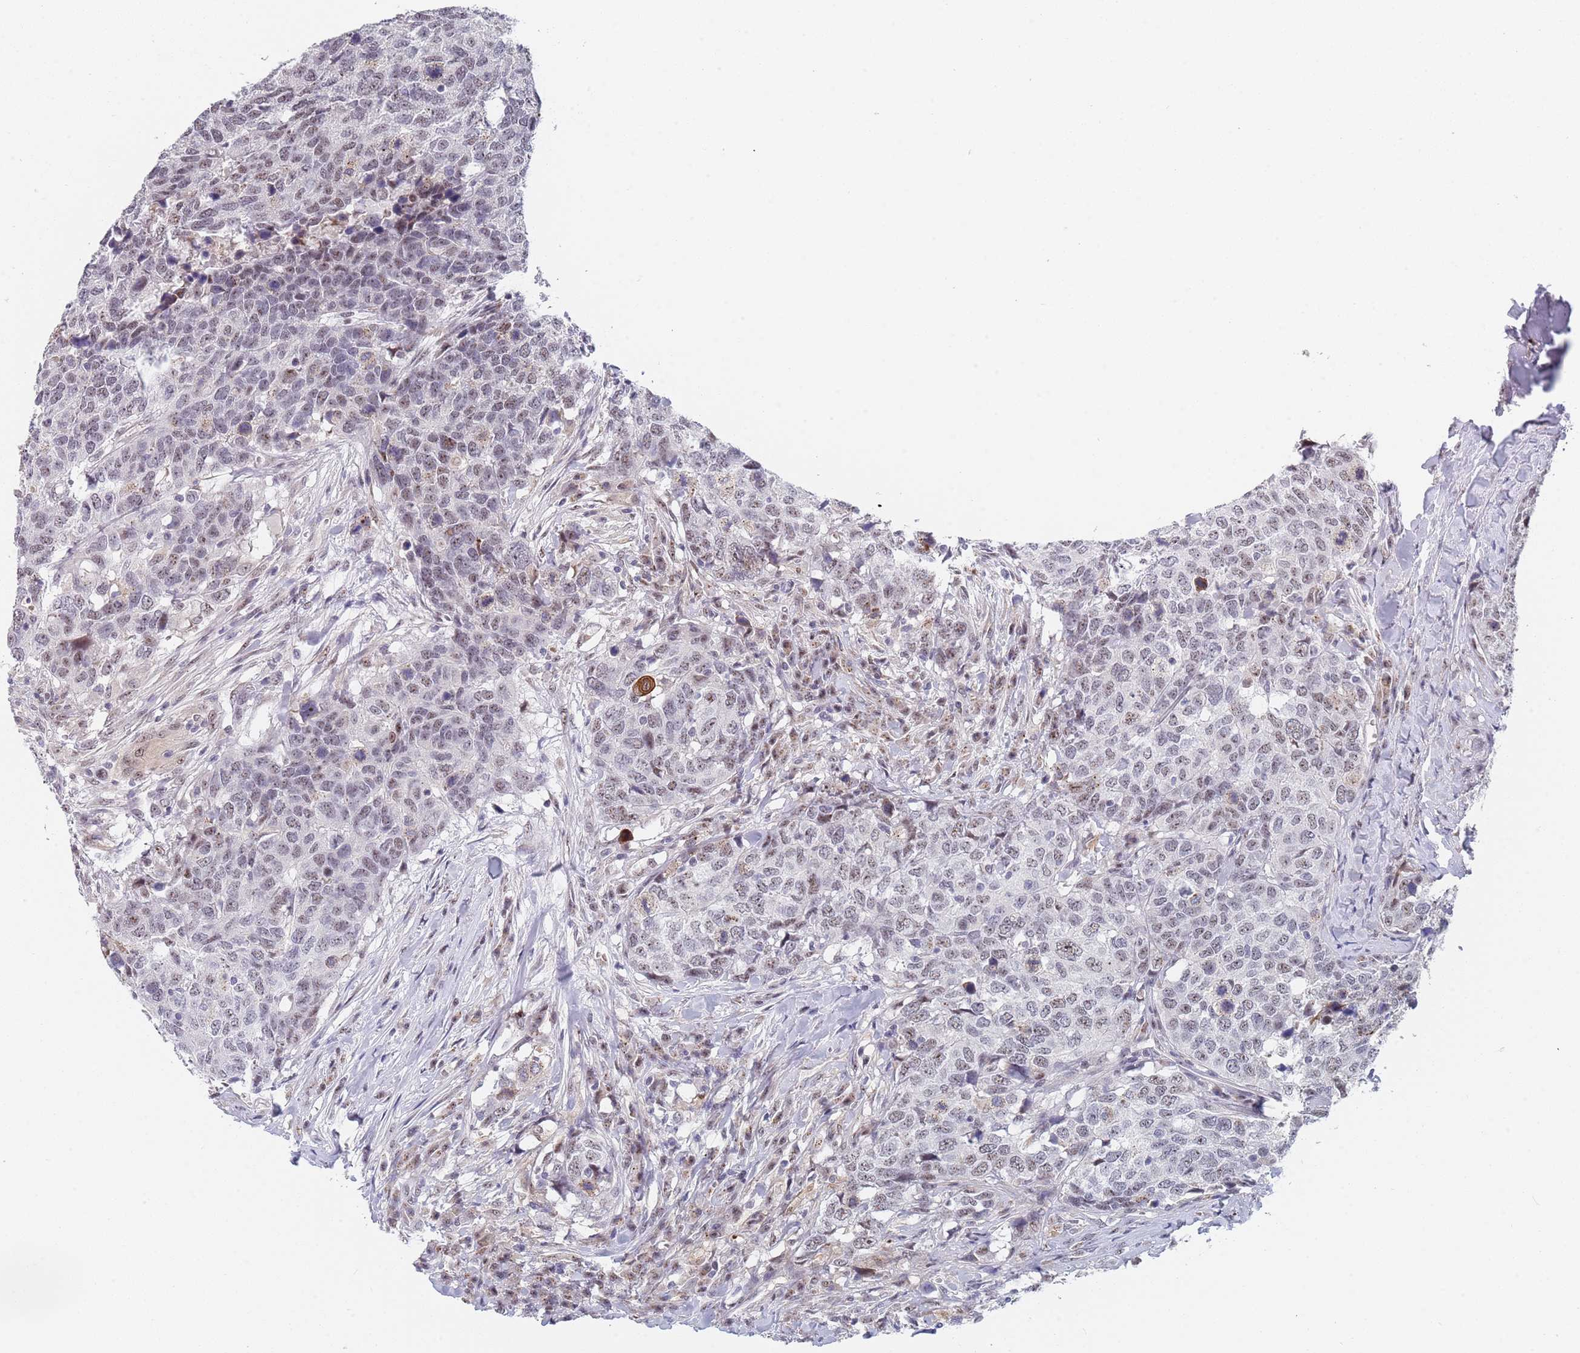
{"staining": {"intensity": "weak", "quantity": "25%-75%", "location": "nuclear"}, "tissue": "head and neck cancer", "cell_type": "Tumor cells", "image_type": "cancer", "snomed": [{"axis": "morphology", "description": "Normal tissue, NOS"}, {"axis": "morphology", "description": "Squamous cell carcinoma, NOS"}, {"axis": "topography", "description": "Skeletal muscle"}, {"axis": "topography", "description": "Vascular tissue"}, {"axis": "topography", "description": "Peripheral nerve tissue"}, {"axis": "topography", "description": "Head-Neck"}], "caption": "A brown stain labels weak nuclear staining of a protein in human squamous cell carcinoma (head and neck) tumor cells. The staining was performed using DAB (3,3'-diaminobenzidine), with brown indicating positive protein expression. Nuclei are stained blue with hematoxylin.", "gene": "PLCL2", "patient": {"sex": "male", "age": 66}}